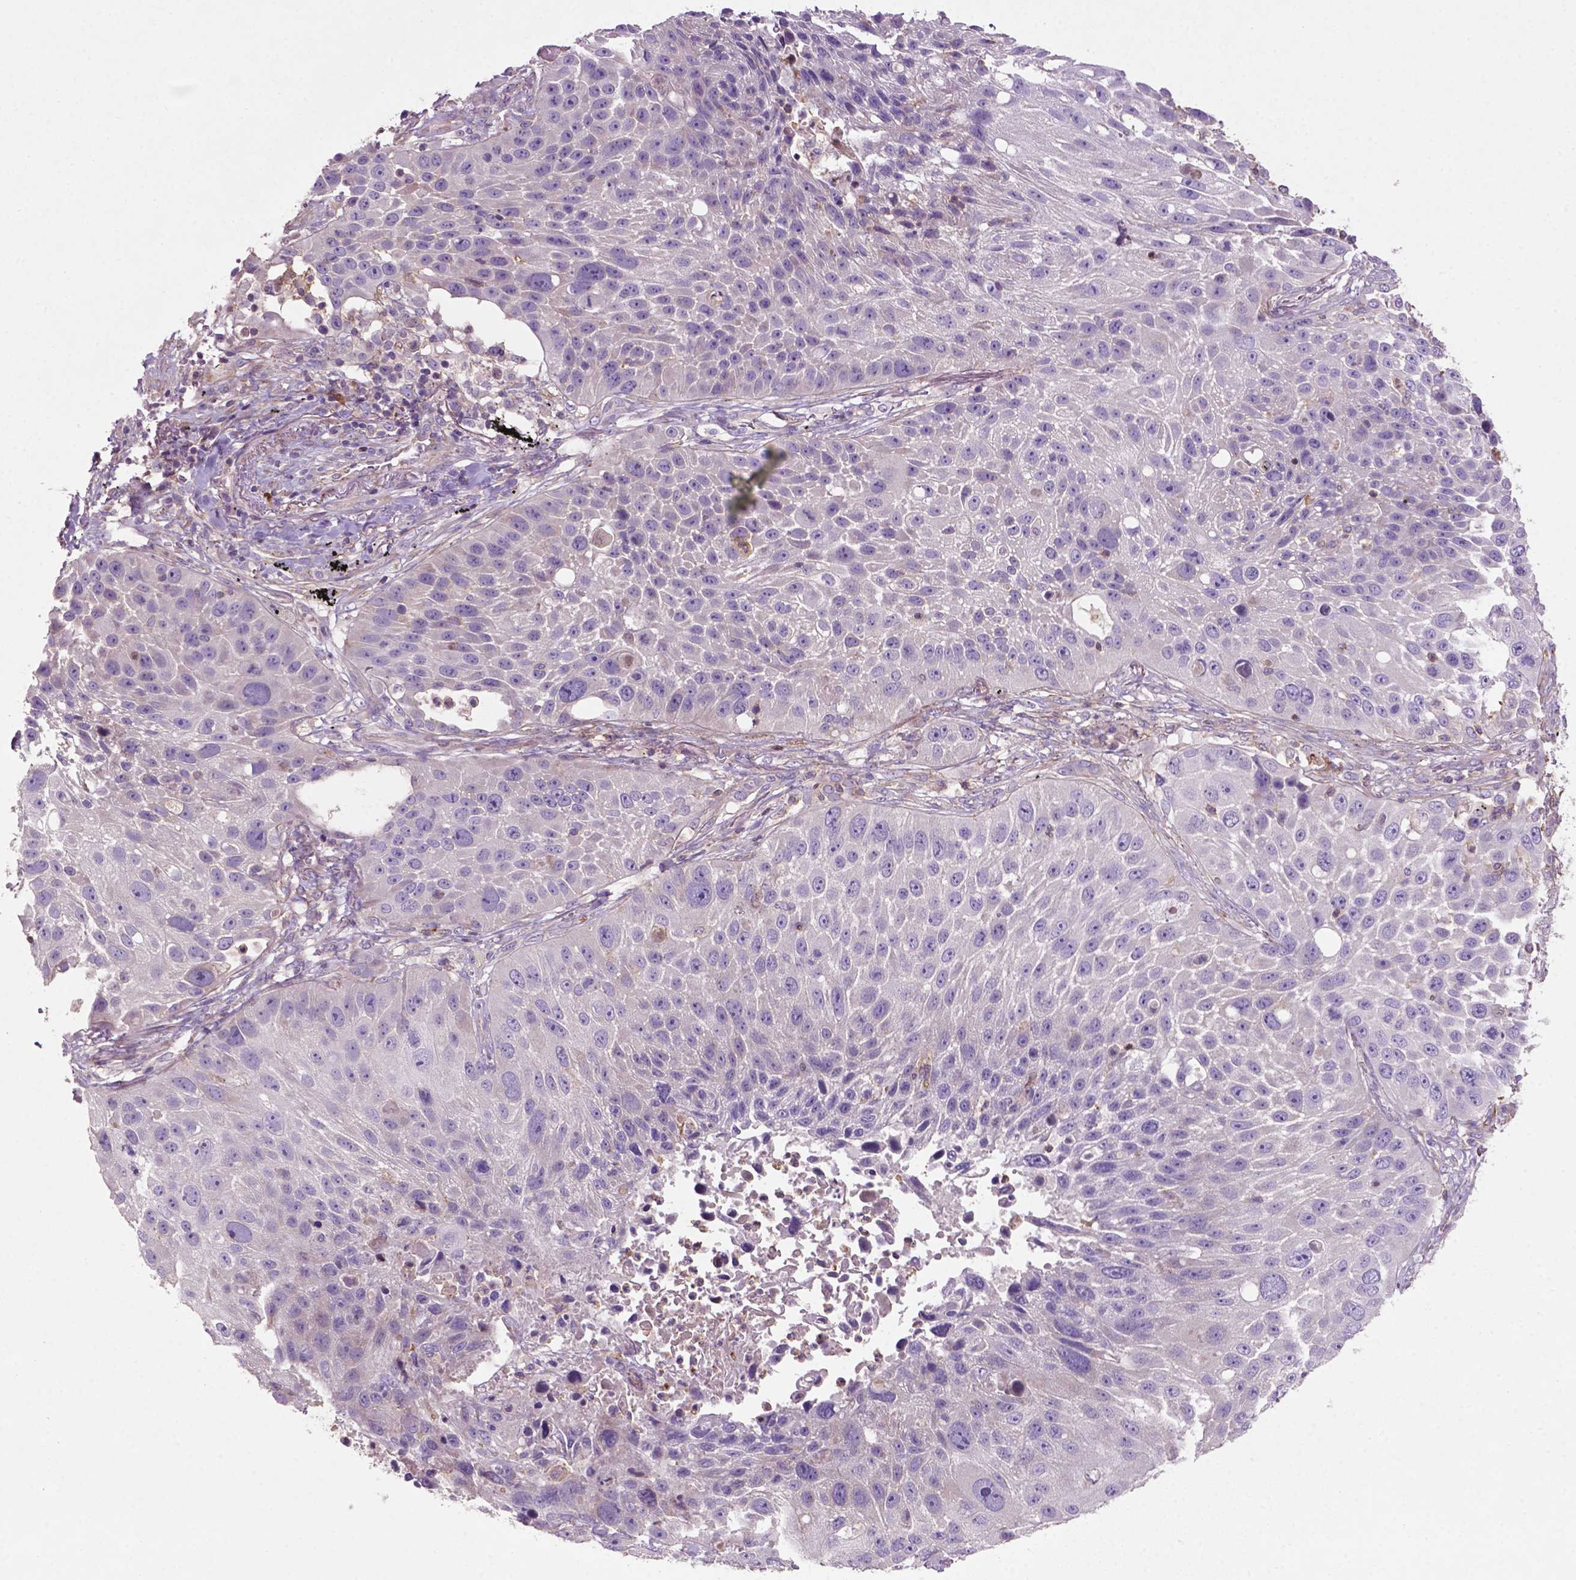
{"staining": {"intensity": "negative", "quantity": "none", "location": "none"}, "tissue": "lung cancer", "cell_type": "Tumor cells", "image_type": "cancer", "snomed": [{"axis": "morphology", "description": "Normal morphology"}, {"axis": "morphology", "description": "Squamous cell carcinoma, NOS"}, {"axis": "topography", "description": "Lymph node"}, {"axis": "topography", "description": "Lung"}], "caption": "A photomicrograph of lung cancer stained for a protein exhibits no brown staining in tumor cells. (DAB immunohistochemistry with hematoxylin counter stain).", "gene": "BMP4", "patient": {"sex": "male", "age": 67}}